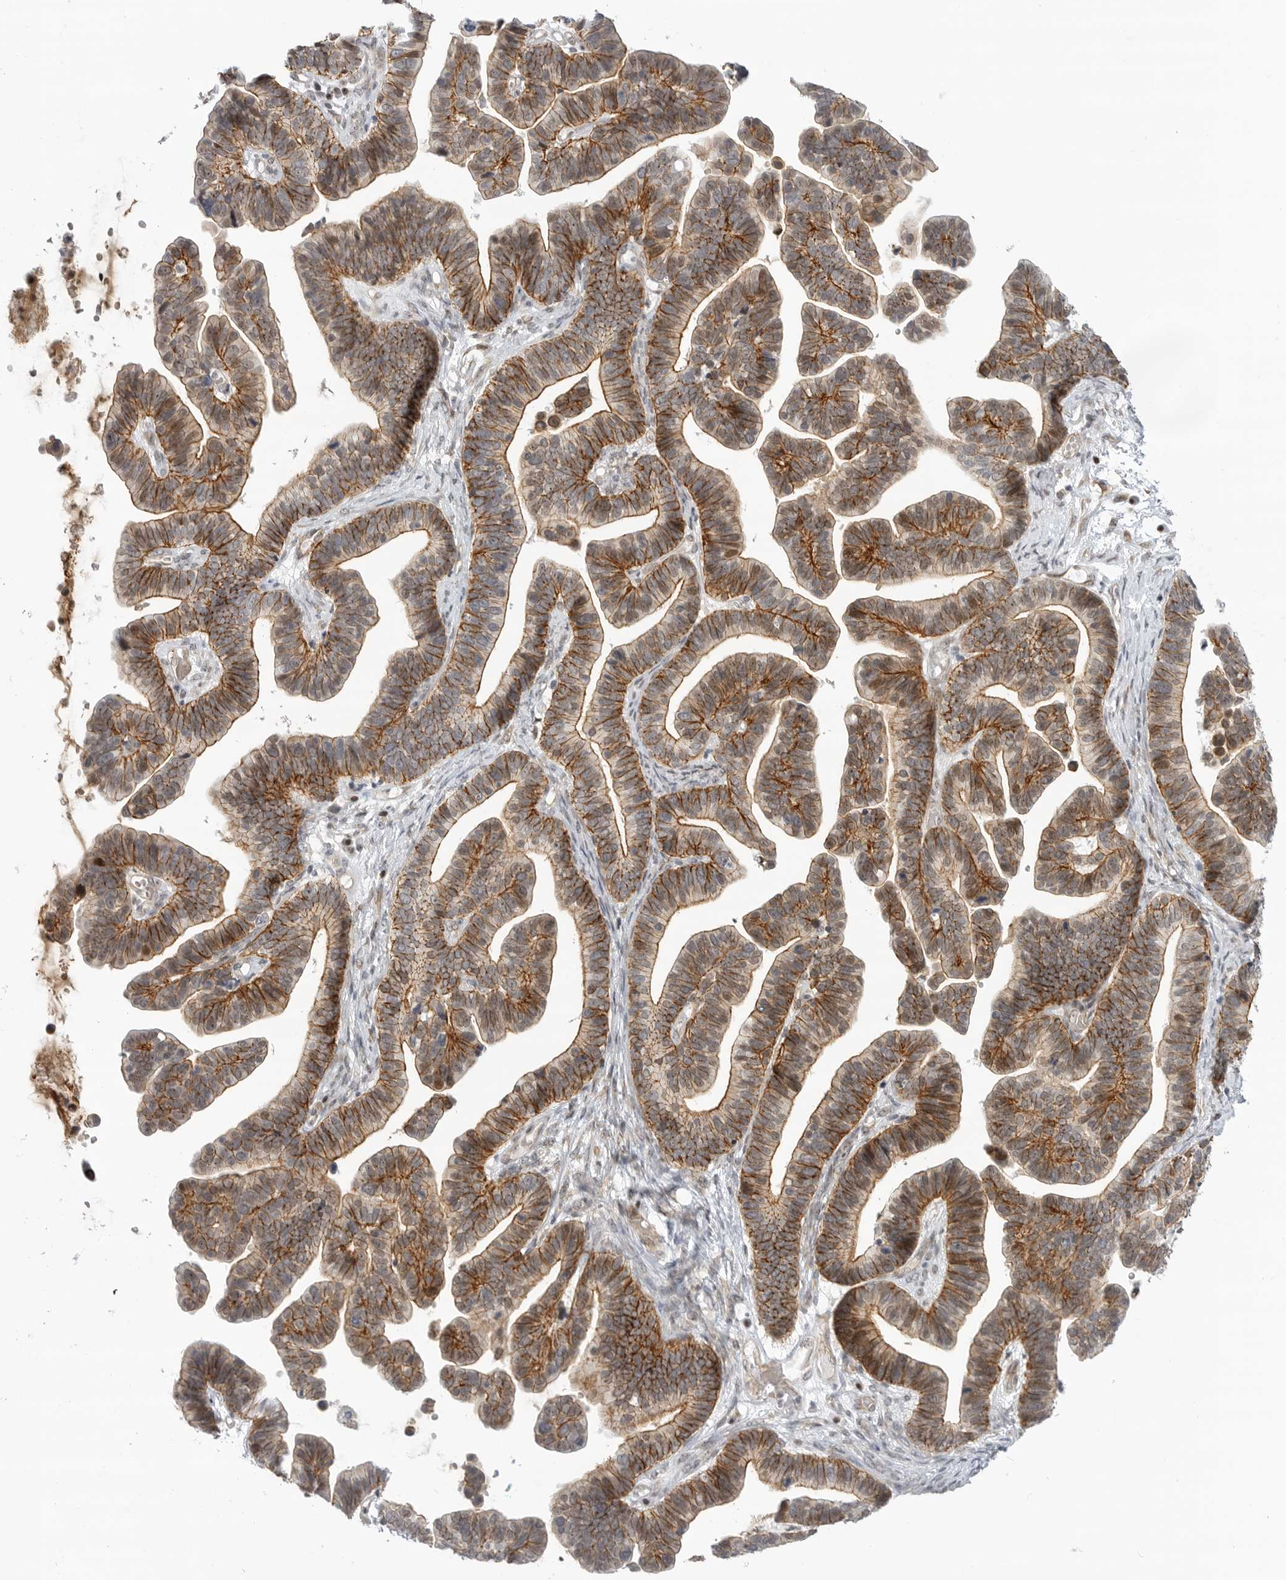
{"staining": {"intensity": "moderate", "quantity": ">75%", "location": "cytoplasmic/membranous"}, "tissue": "ovarian cancer", "cell_type": "Tumor cells", "image_type": "cancer", "snomed": [{"axis": "morphology", "description": "Cystadenocarcinoma, serous, NOS"}, {"axis": "topography", "description": "Ovary"}], "caption": "Tumor cells display medium levels of moderate cytoplasmic/membranous staining in approximately >75% of cells in ovarian cancer.", "gene": "CEP295NL", "patient": {"sex": "female", "age": 56}}